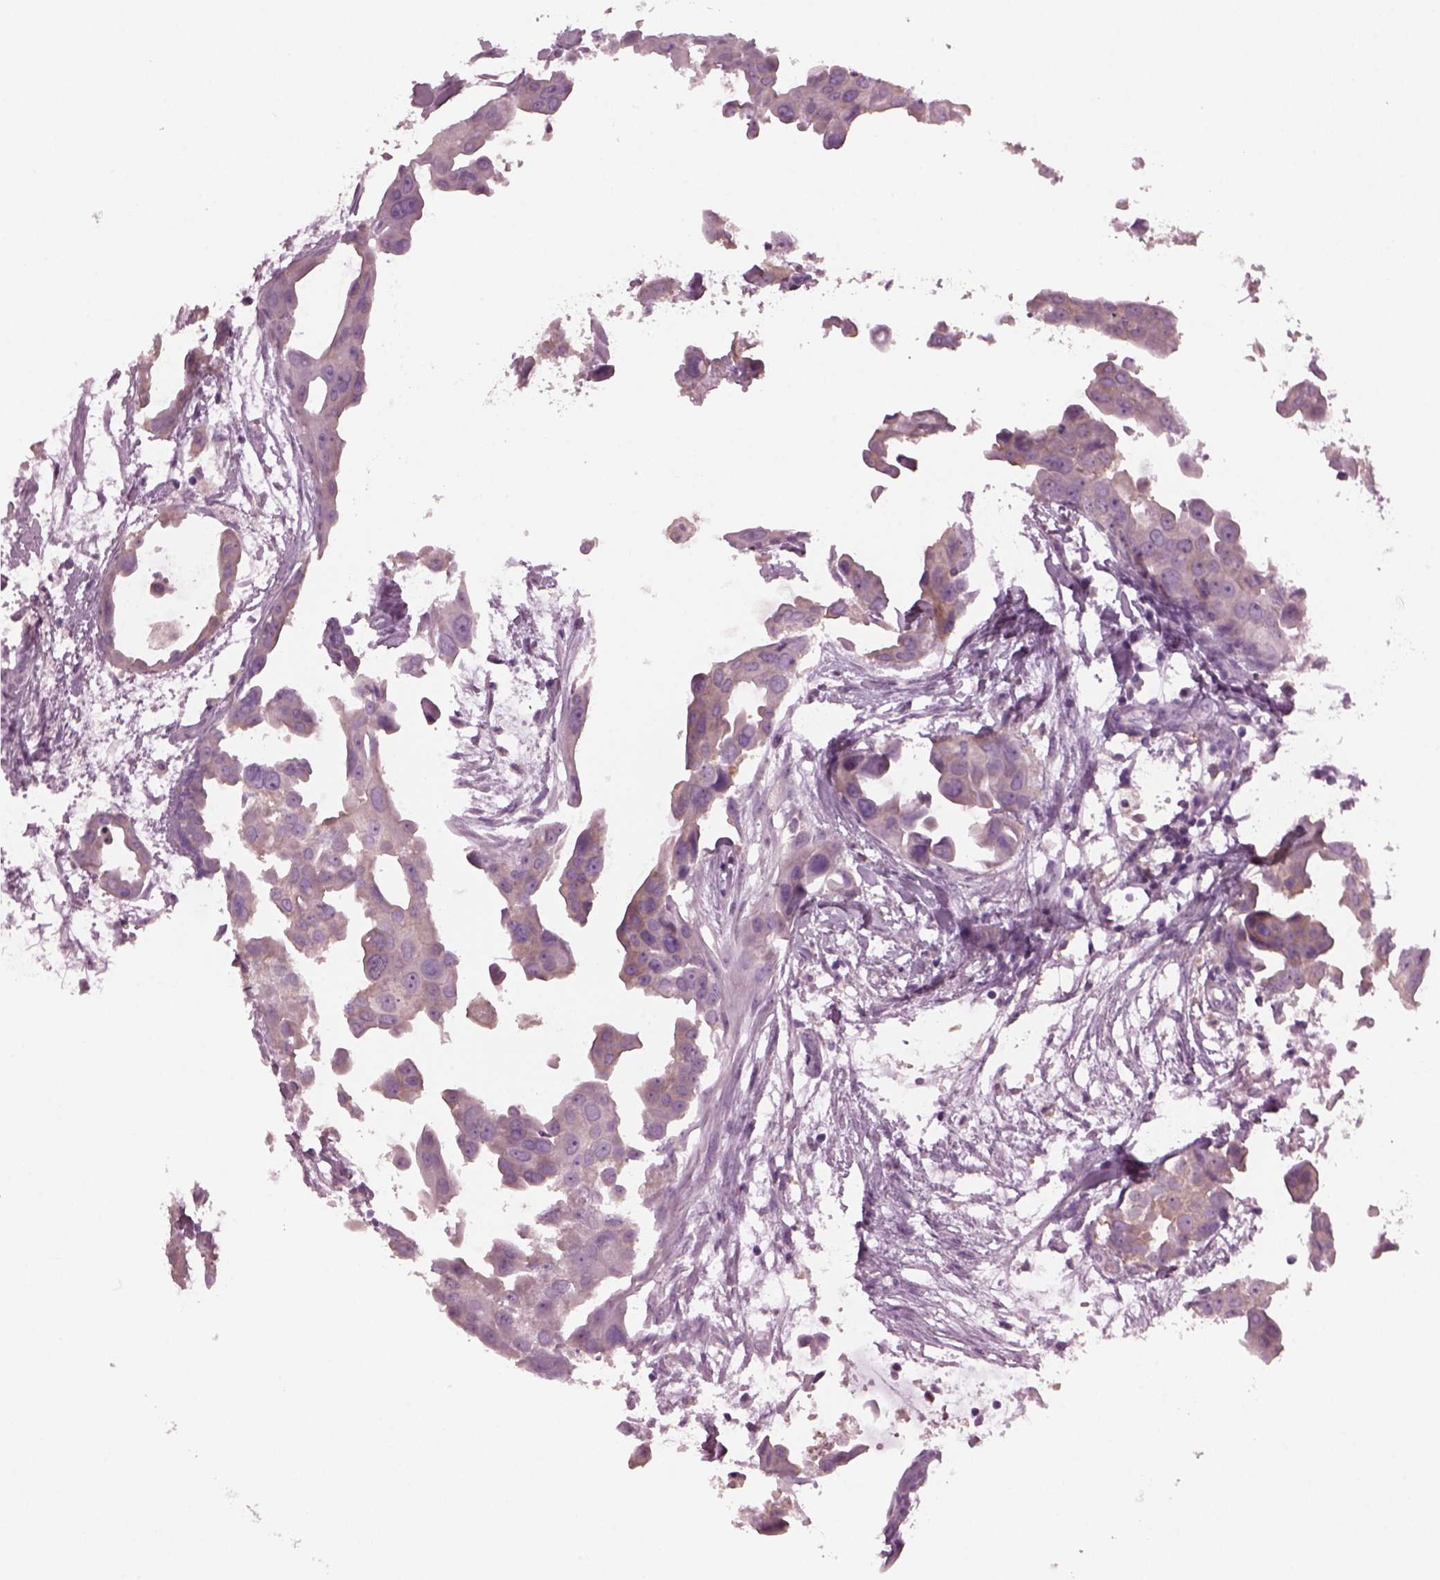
{"staining": {"intensity": "weak", "quantity": ">75%", "location": "cytoplasmic/membranous"}, "tissue": "breast cancer", "cell_type": "Tumor cells", "image_type": "cancer", "snomed": [{"axis": "morphology", "description": "Duct carcinoma"}, {"axis": "topography", "description": "Breast"}], "caption": "Immunohistochemical staining of infiltrating ductal carcinoma (breast) exhibits low levels of weak cytoplasmic/membranous protein expression in approximately >75% of tumor cells. (IHC, brightfield microscopy, high magnification).", "gene": "SHTN1", "patient": {"sex": "female", "age": 38}}